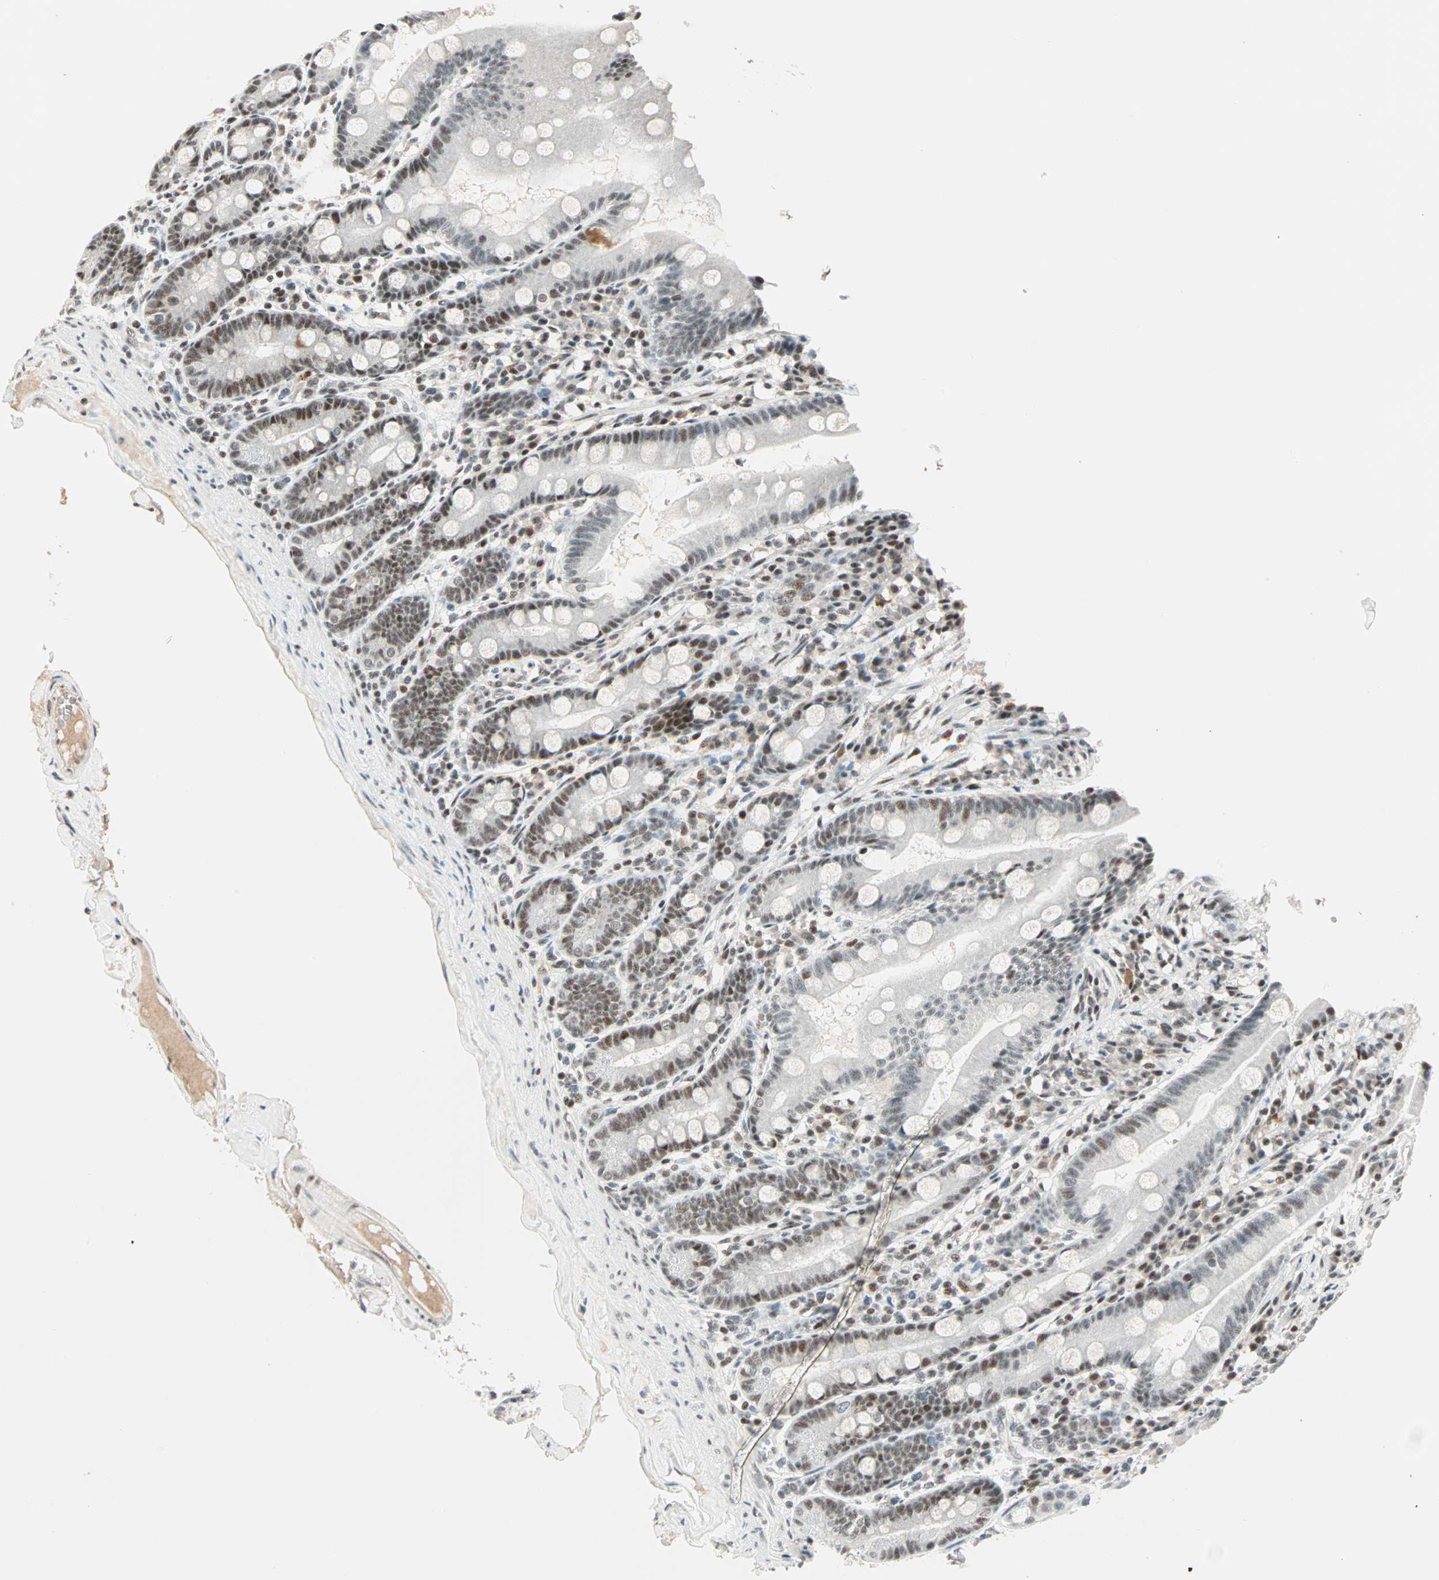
{"staining": {"intensity": "moderate", "quantity": "25%-75%", "location": "nuclear"}, "tissue": "duodenum", "cell_type": "Glandular cells", "image_type": "normal", "snomed": [{"axis": "morphology", "description": "Normal tissue, NOS"}, {"axis": "topography", "description": "Duodenum"}], "caption": "Duodenum was stained to show a protein in brown. There is medium levels of moderate nuclear positivity in approximately 25%-75% of glandular cells. The staining was performed using DAB (3,3'-diaminobenzidine) to visualize the protein expression in brown, while the nuclei were stained in blue with hematoxylin (Magnification: 20x).", "gene": "SIN3A", "patient": {"sex": "male", "age": 50}}